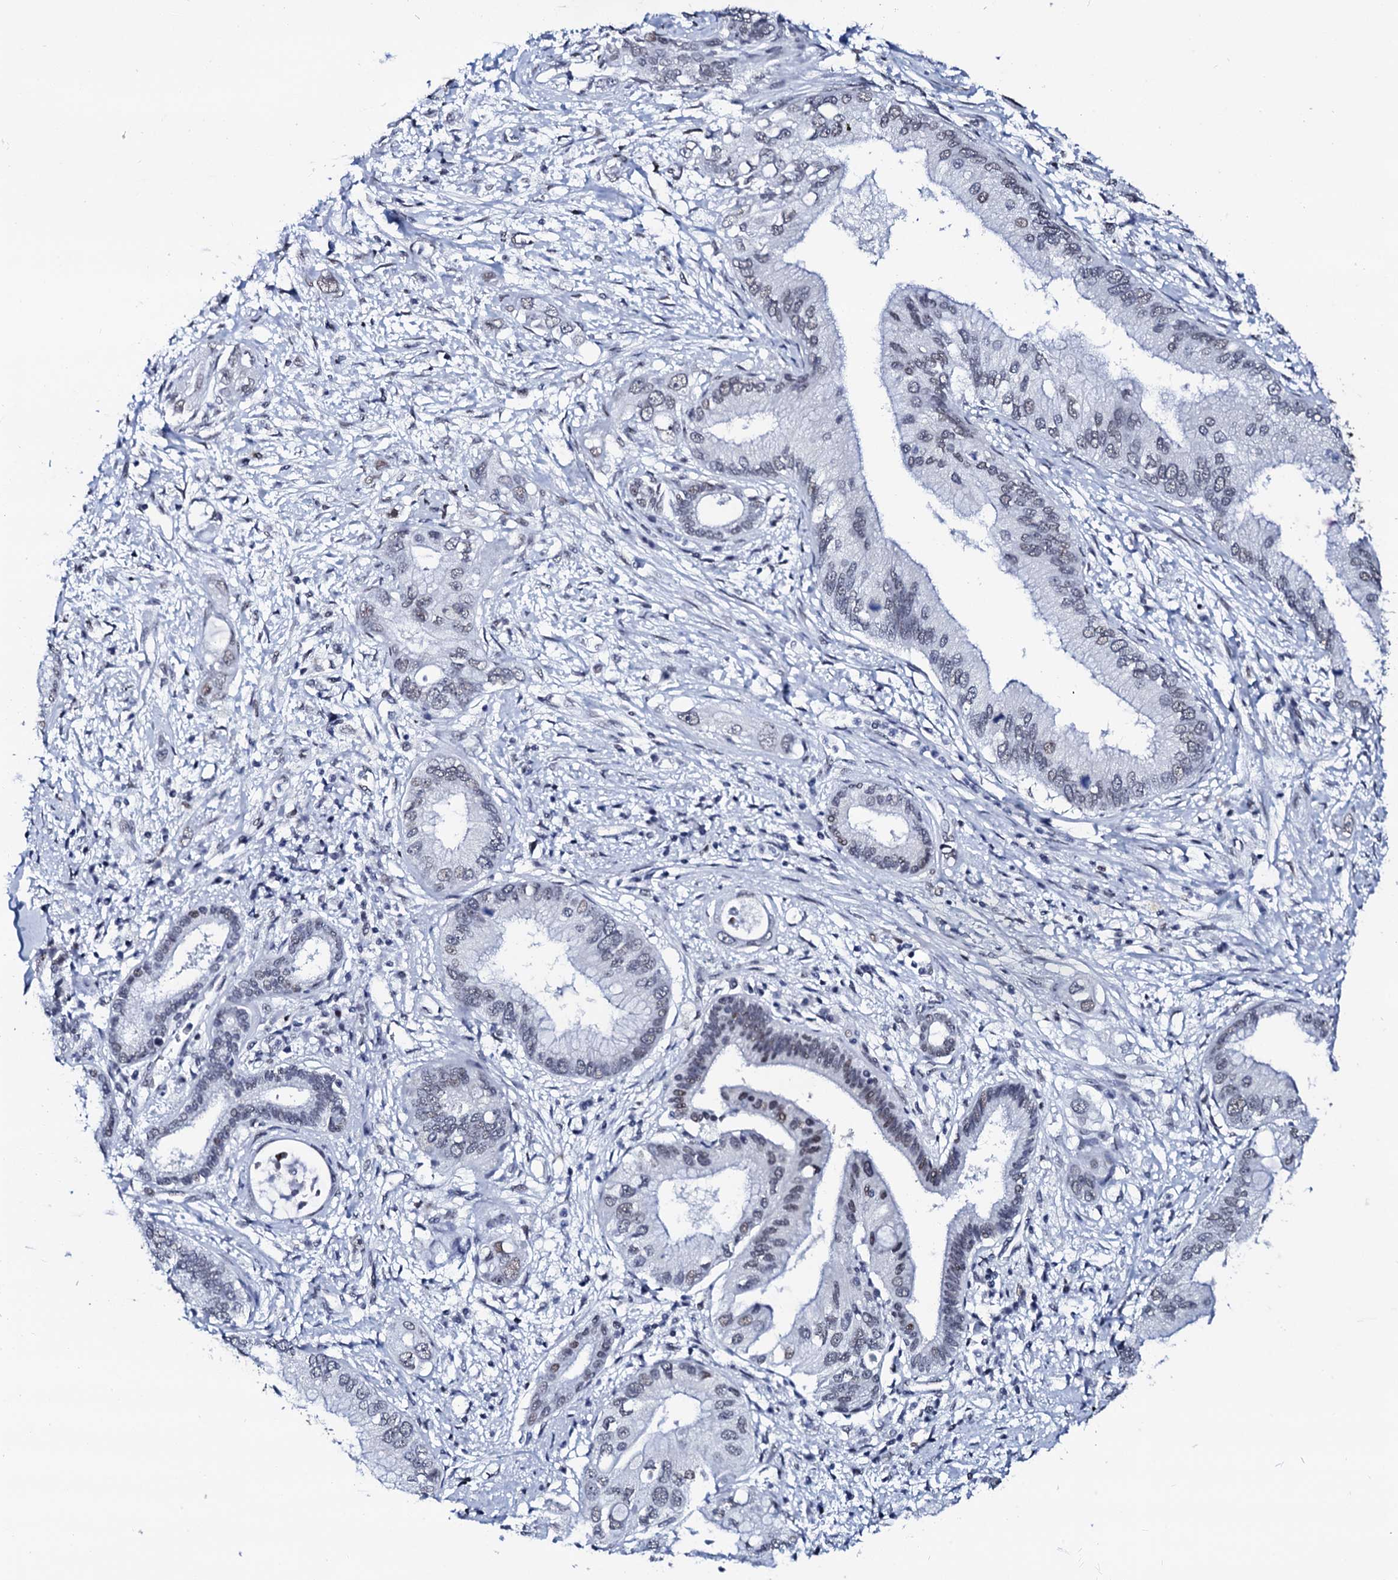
{"staining": {"intensity": "negative", "quantity": "none", "location": "none"}, "tissue": "pancreatic cancer", "cell_type": "Tumor cells", "image_type": "cancer", "snomed": [{"axis": "morphology", "description": "Inflammation, NOS"}, {"axis": "morphology", "description": "Adenocarcinoma, NOS"}, {"axis": "topography", "description": "Pancreas"}], "caption": "Histopathology image shows no protein staining in tumor cells of pancreatic adenocarcinoma tissue.", "gene": "SPATA19", "patient": {"sex": "female", "age": 56}}